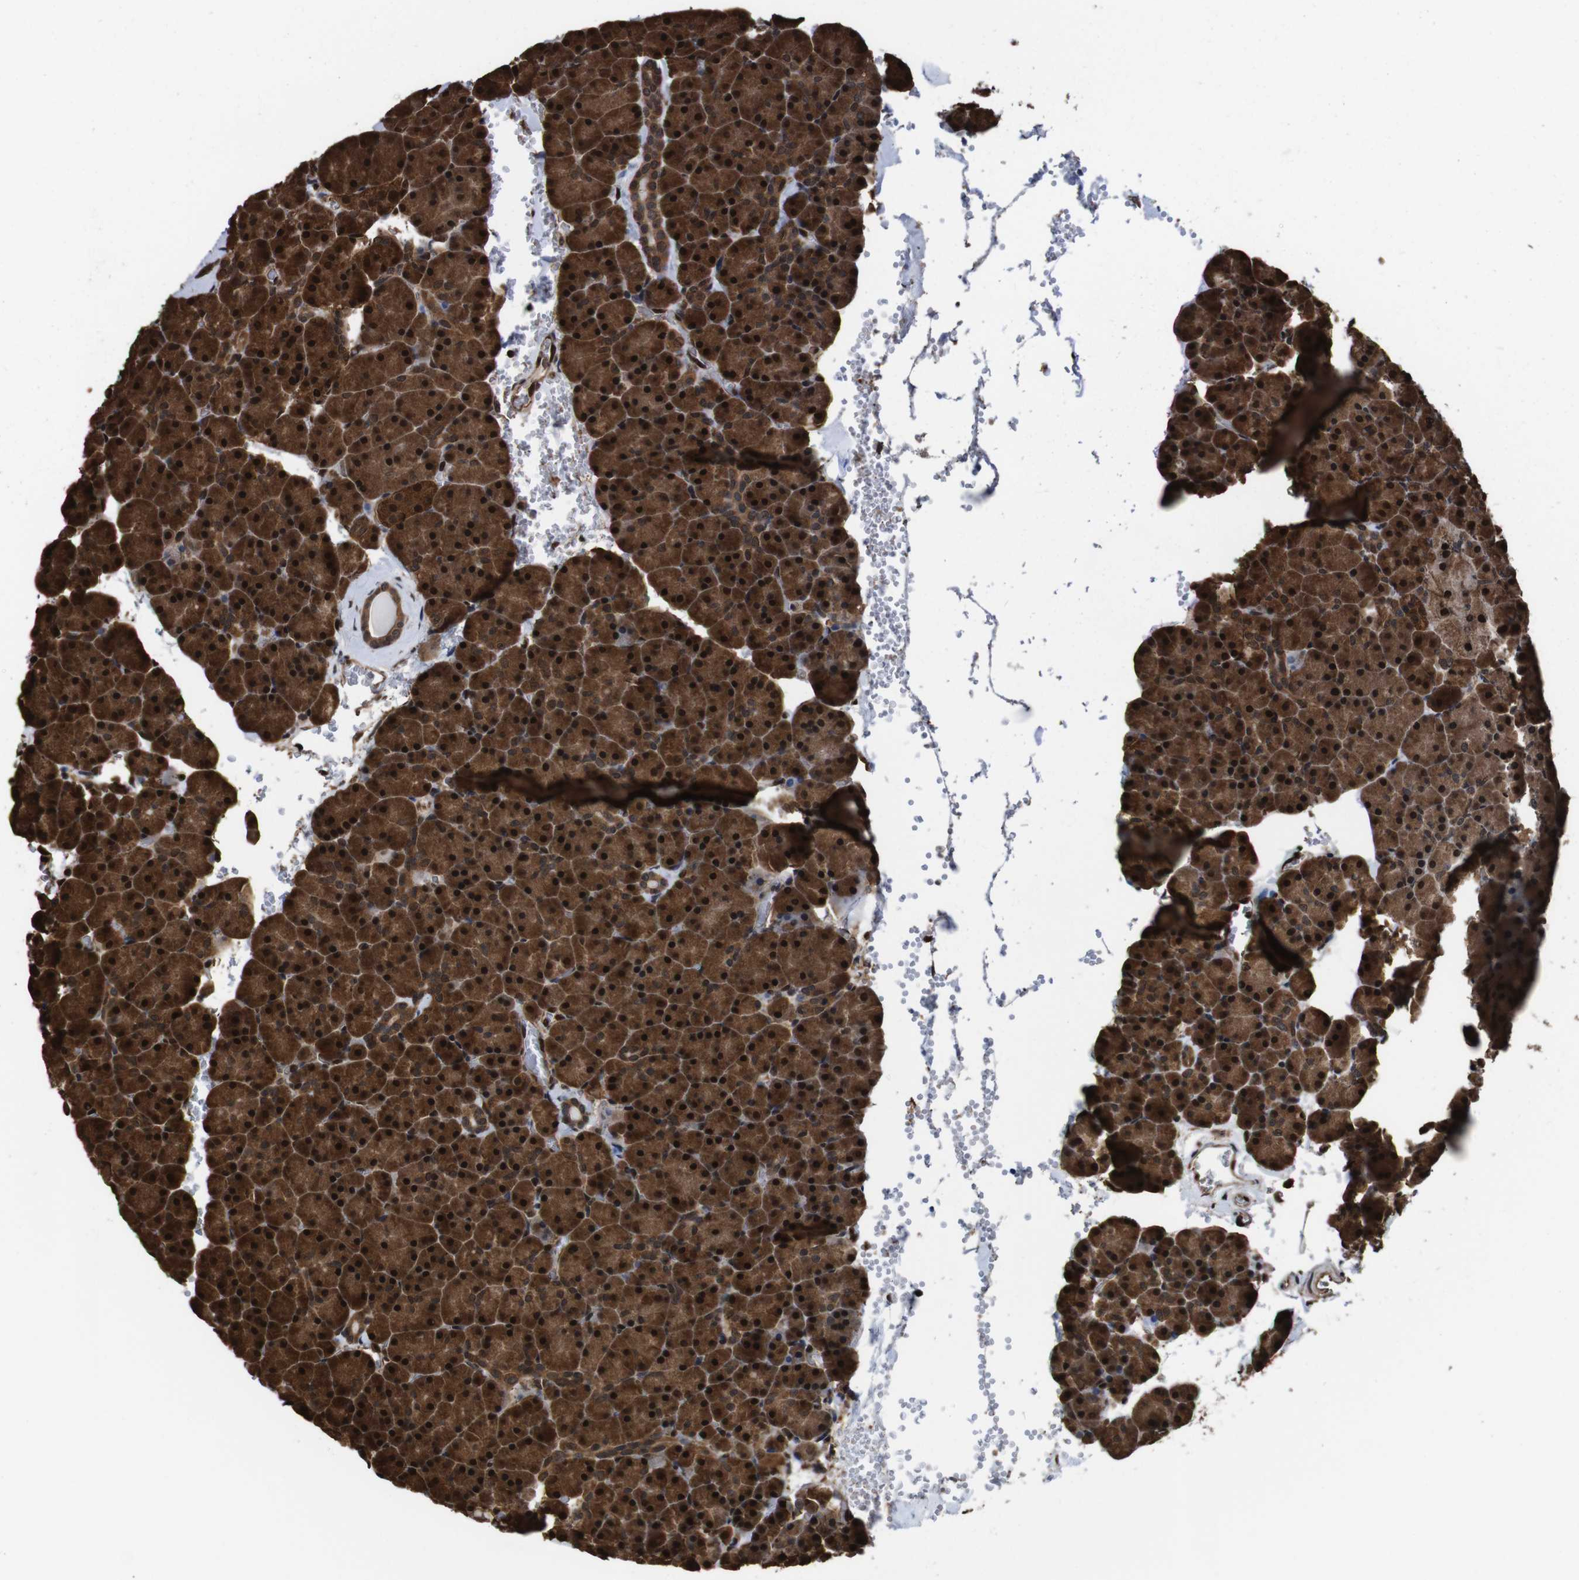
{"staining": {"intensity": "strong", "quantity": ">75%", "location": "cytoplasmic/membranous,nuclear"}, "tissue": "pancreas", "cell_type": "Exocrine glandular cells", "image_type": "normal", "snomed": [{"axis": "morphology", "description": "Normal tissue, NOS"}, {"axis": "topography", "description": "Pancreas"}], "caption": "Brown immunohistochemical staining in unremarkable pancreas demonstrates strong cytoplasmic/membranous,nuclear expression in about >75% of exocrine glandular cells.", "gene": "VCP", "patient": {"sex": "female", "age": 35}}